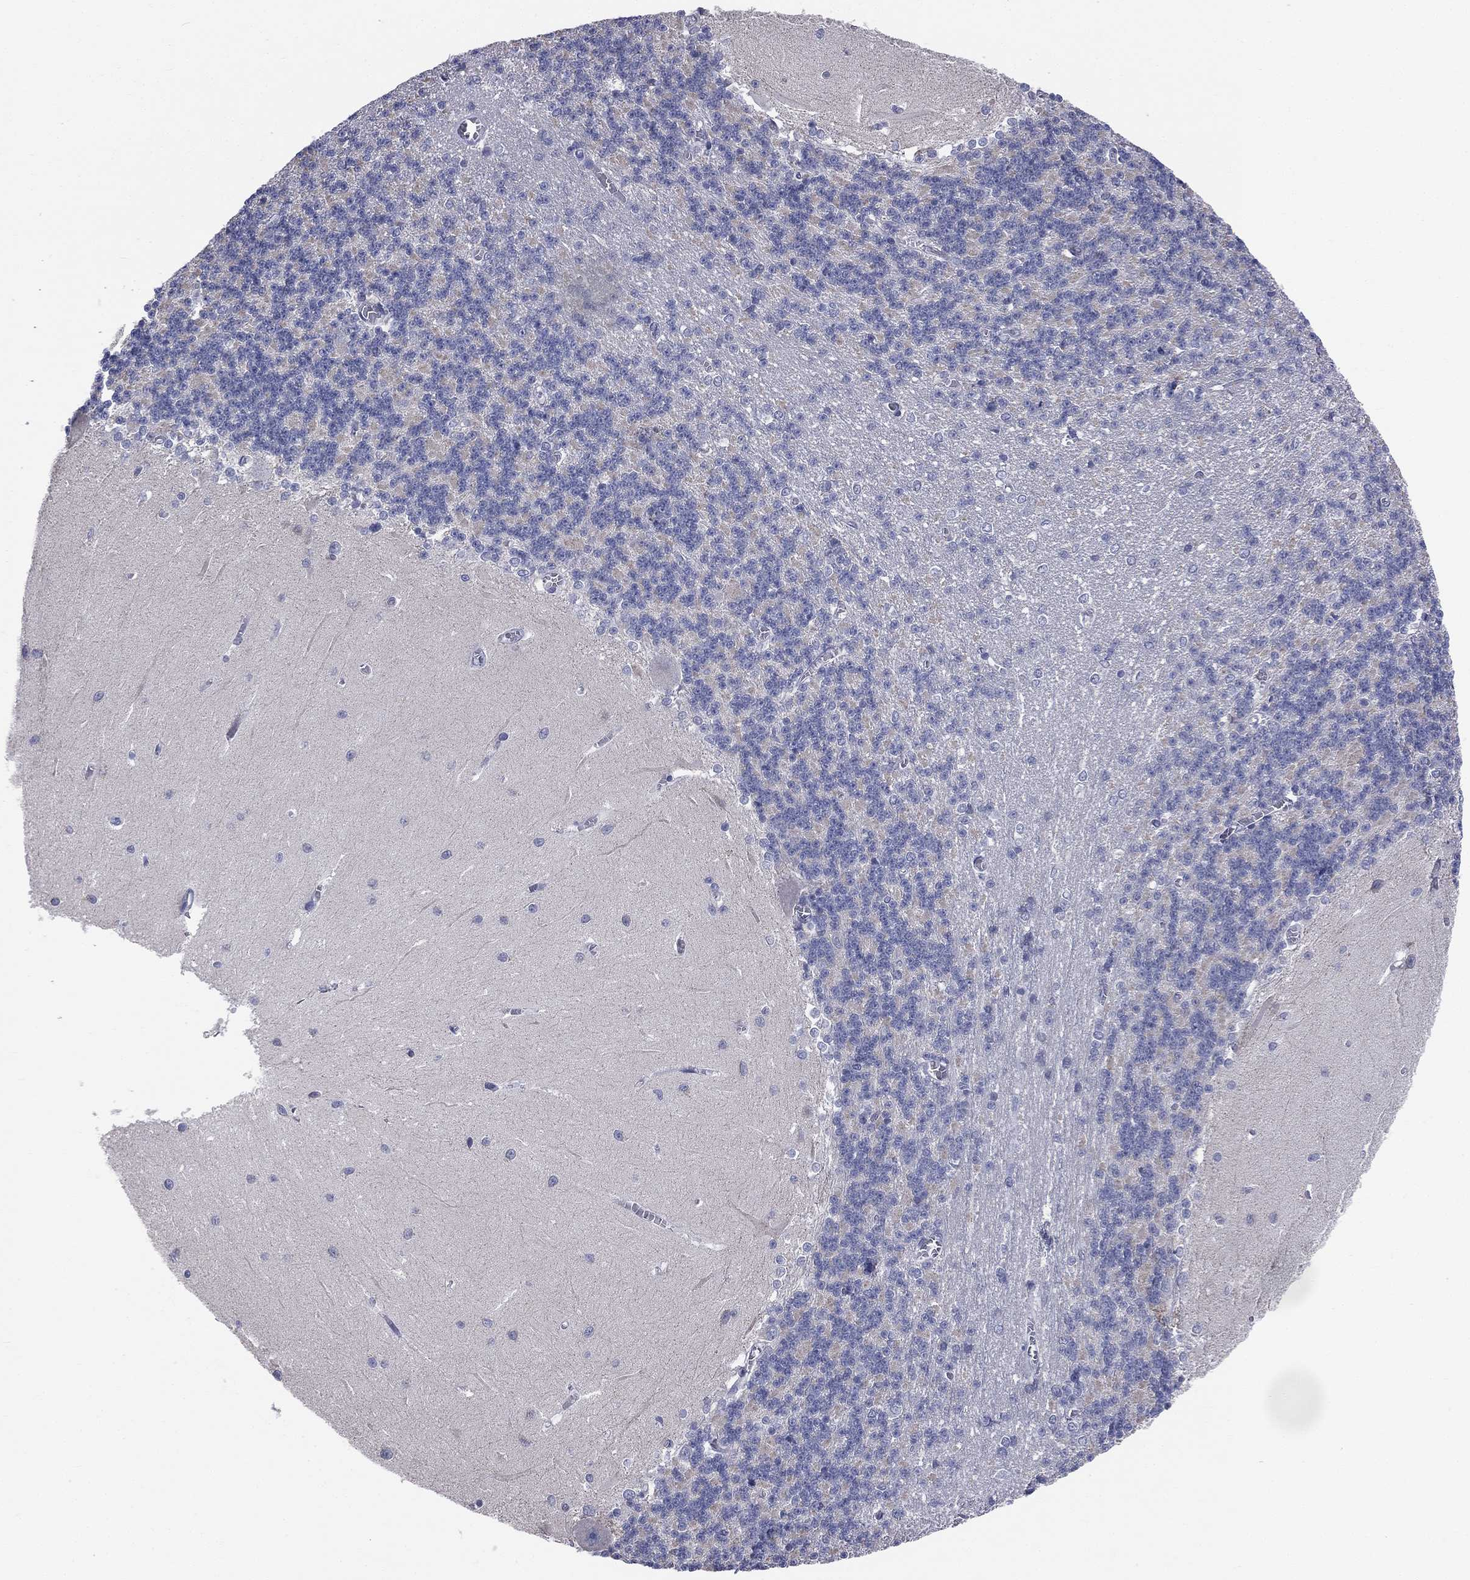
{"staining": {"intensity": "negative", "quantity": "none", "location": "none"}, "tissue": "cerebellum", "cell_type": "Cells in granular layer", "image_type": "normal", "snomed": [{"axis": "morphology", "description": "Normal tissue, NOS"}, {"axis": "topography", "description": "Cerebellum"}], "caption": "Immunohistochemistry image of unremarkable cerebellum: human cerebellum stained with DAB displays no significant protein staining in cells in granular layer. (Immunohistochemistry, brightfield microscopy, high magnification).", "gene": "STK31", "patient": {"sex": "male", "age": 37}}